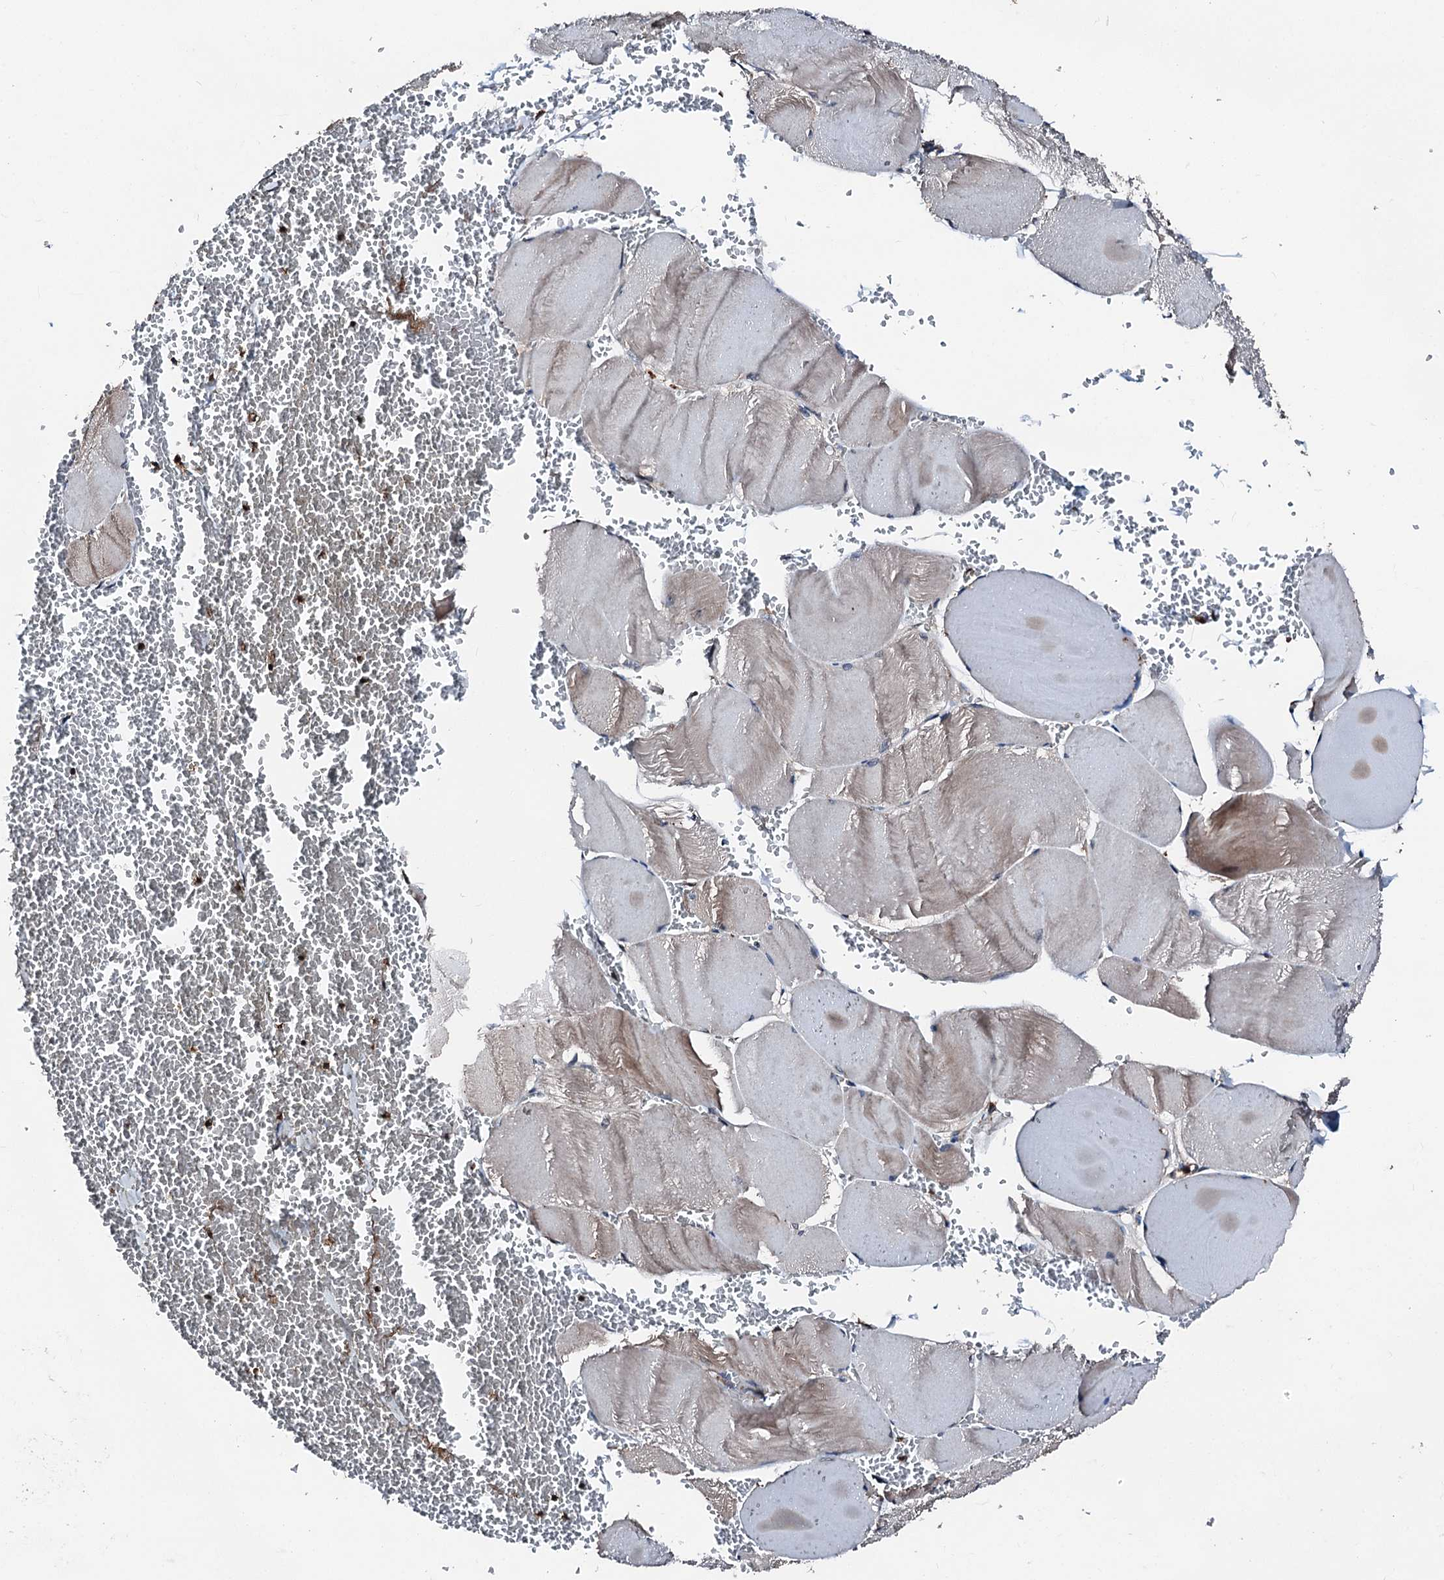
{"staining": {"intensity": "weak", "quantity": "<25%", "location": "cytoplasmic/membranous"}, "tissue": "skeletal muscle", "cell_type": "Myocytes", "image_type": "normal", "snomed": [{"axis": "morphology", "description": "Normal tissue, NOS"}, {"axis": "morphology", "description": "Basal cell carcinoma"}, {"axis": "topography", "description": "Skeletal muscle"}], "caption": "A photomicrograph of skeletal muscle stained for a protein shows no brown staining in myocytes.", "gene": "FGD4", "patient": {"sex": "female", "age": 64}}